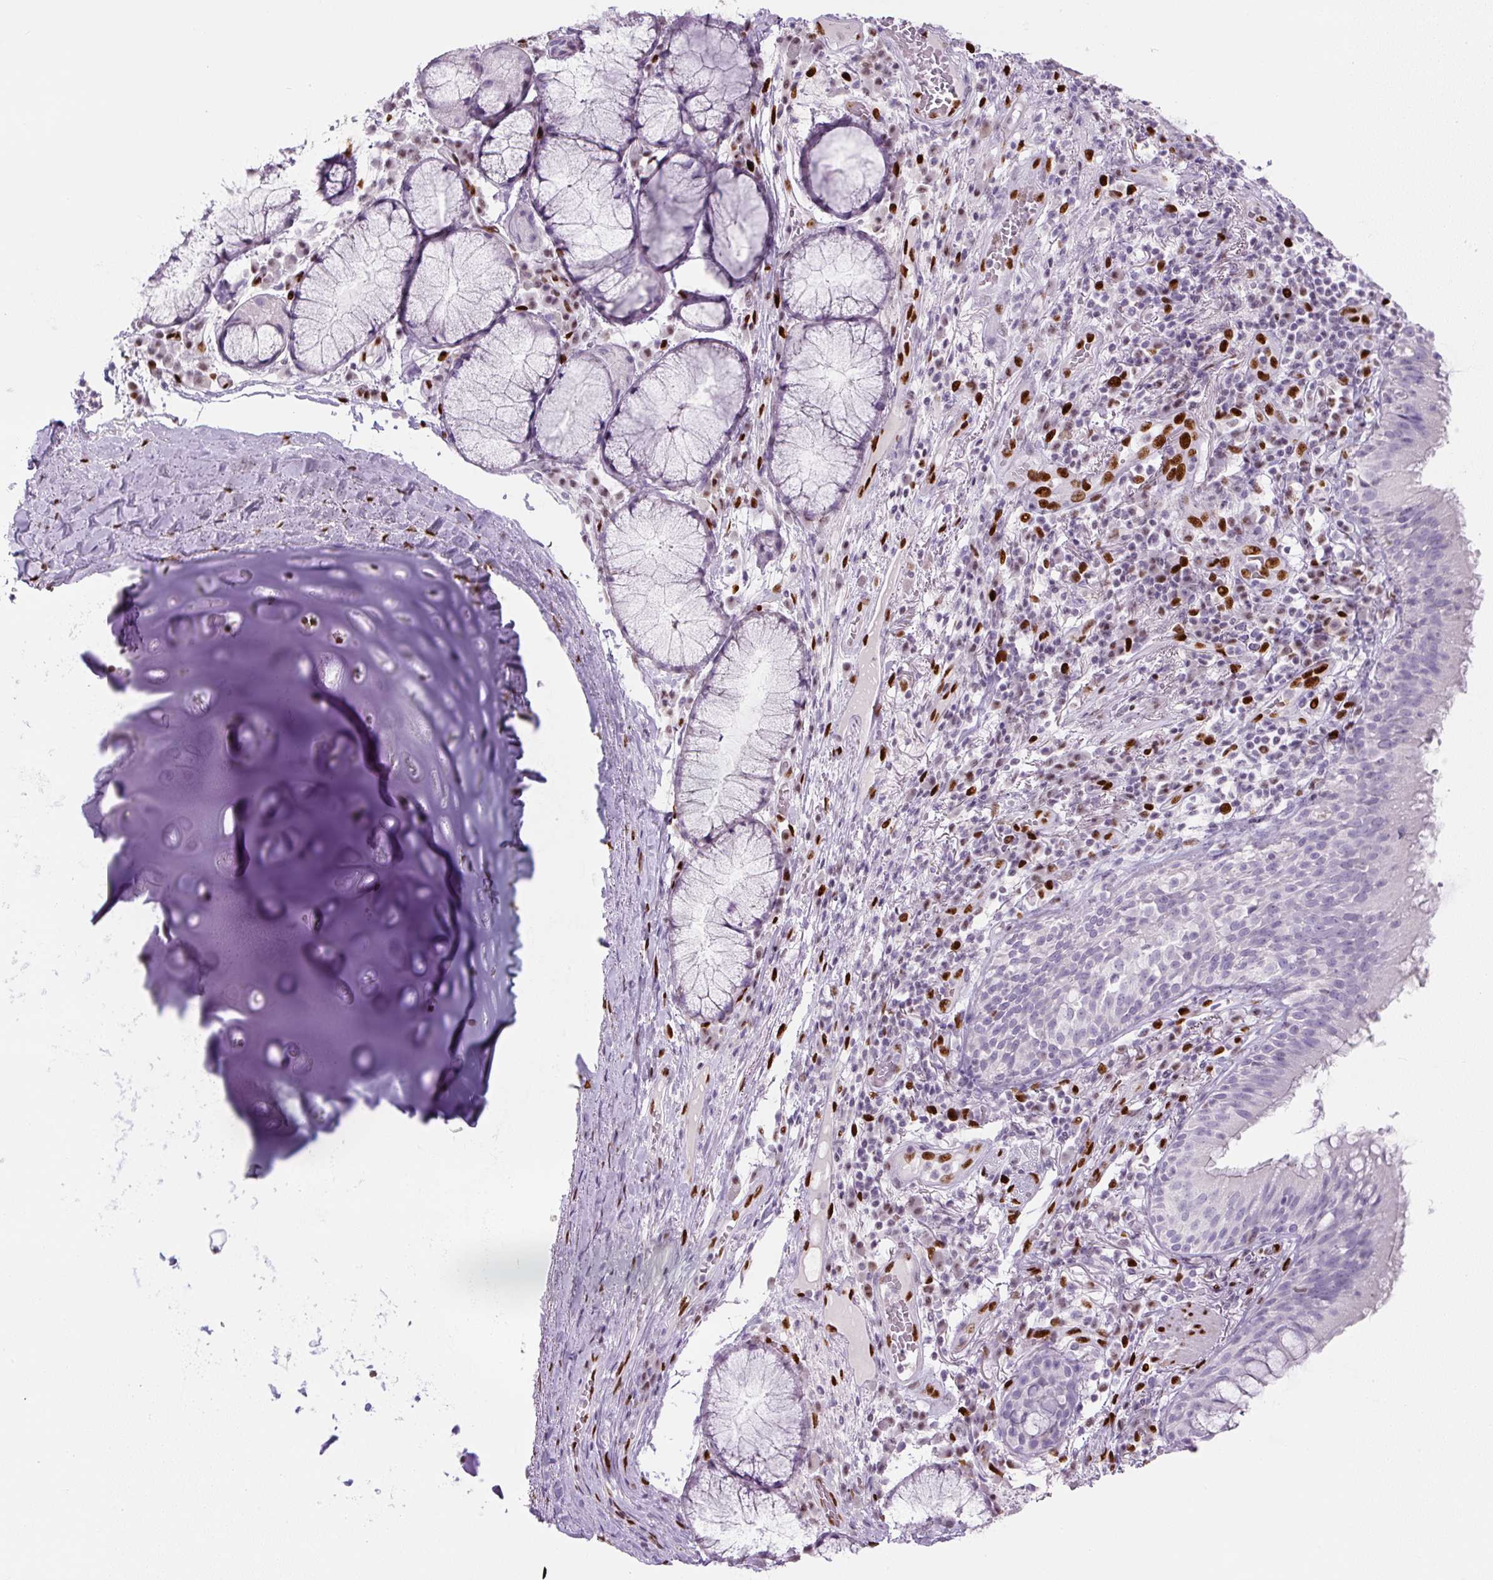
{"staining": {"intensity": "negative", "quantity": "none", "location": "none"}, "tissue": "bronchus", "cell_type": "Respiratory epithelial cells", "image_type": "normal", "snomed": [{"axis": "morphology", "description": "Normal tissue, NOS"}, {"axis": "topography", "description": "Cartilage tissue"}, {"axis": "topography", "description": "Bronchus"}], "caption": "Micrograph shows no significant protein expression in respiratory epithelial cells of benign bronchus. (DAB (3,3'-diaminobenzidine) IHC visualized using brightfield microscopy, high magnification).", "gene": "ZEB1", "patient": {"sex": "male", "age": 56}}